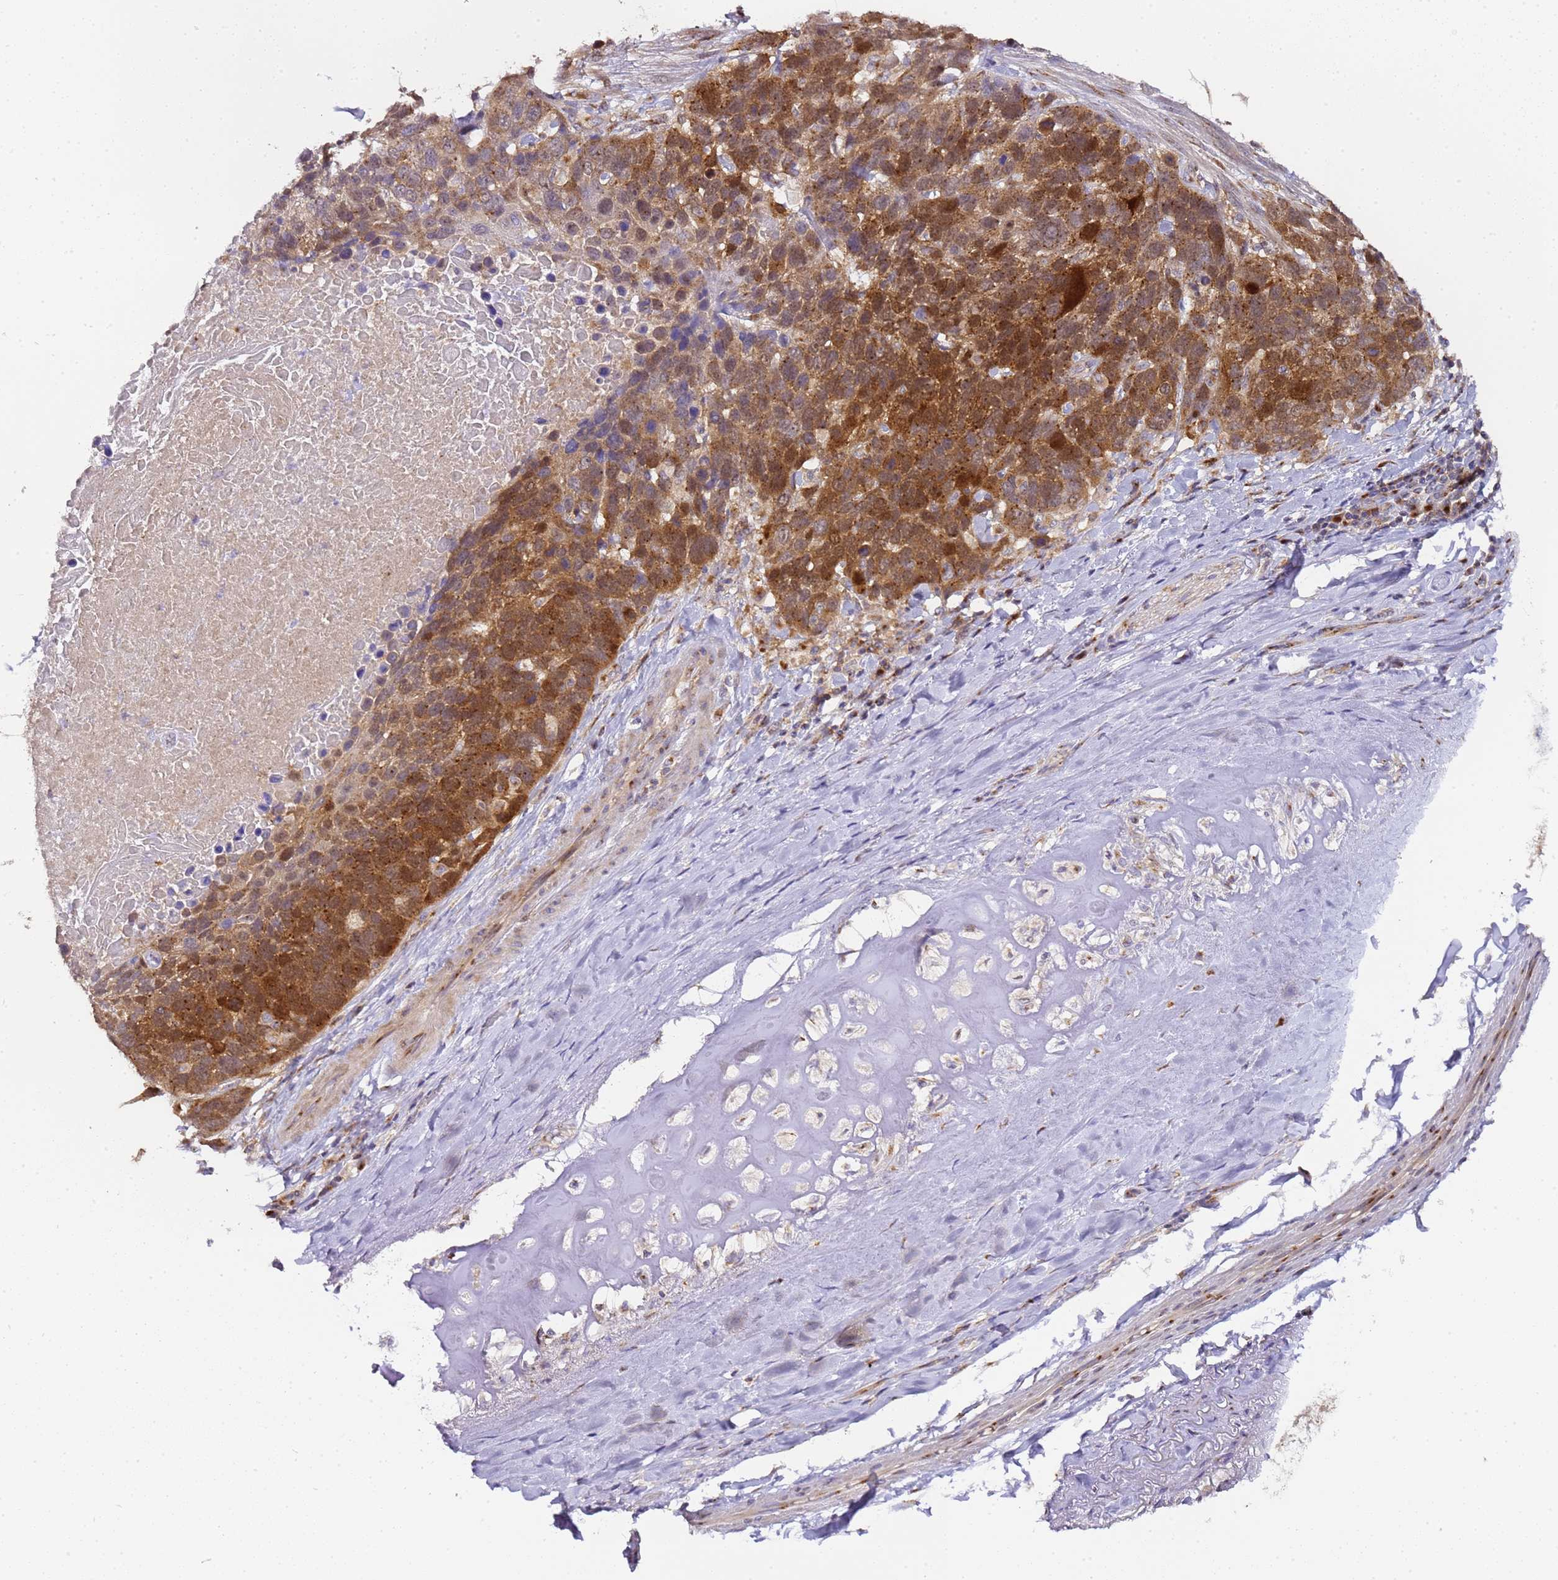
{"staining": {"intensity": "moderate", "quantity": "25%-75%", "location": "cytoplasmic/membranous"}, "tissue": "lung cancer", "cell_type": "Tumor cells", "image_type": "cancer", "snomed": [{"axis": "morphology", "description": "Squamous cell carcinoma, NOS"}, {"axis": "topography", "description": "Lung"}], "caption": "The image demonstrates staining of squamous cell carcinoma (lung), revealing moderate cytoplasmic/membranous protein positivity (brown color) within tumor cells. (DAB (3,3'-diaminobenzidine) IHC with brightfield microscopy, high magnification).", "gene": "MRPL49", "patient": {"sex": "male", "age": 66}}